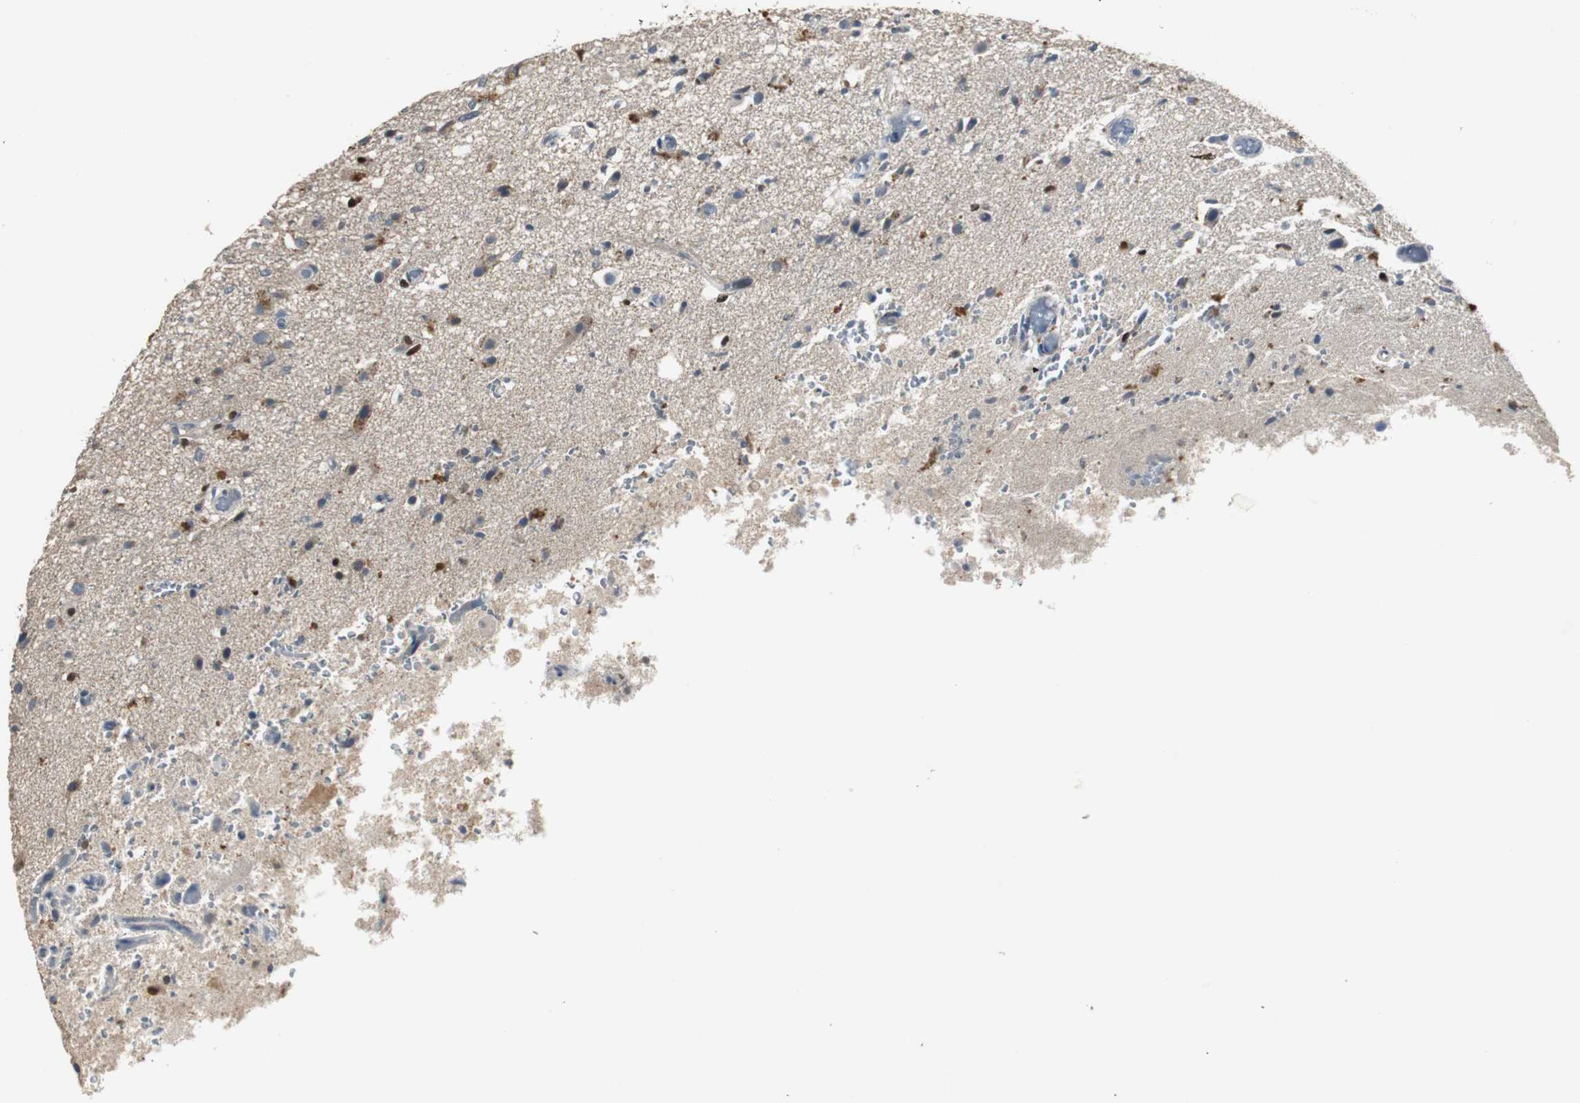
{"staining": {"intensity": "strong", "quantity": "25%-75%", "location": "nuclear"}, "tissue": "glioma", "cell_type": "Tumor cells", "image_type": "cancer", "snomed": [{"axis": "morphology", "description": "Normal tissue, NOS"}, {"axis": "morphology", "description": "Glioma, malignant, High grade"}, {"axis": "topography", "description": "Cerebral cortex"}], "caption": "A photomicrograph of human malignant high-grade glioma stained for a protein exhibits strong nuclear brown staining in tumor cells. Using DAB (3,3'-diaminobenzidine) (brown) and hematoxylin (blue) stains, captured at high magnification using brightfield microscopy.", "gene": "MYT1", "patient": {"sex": "male", "age": 77}}